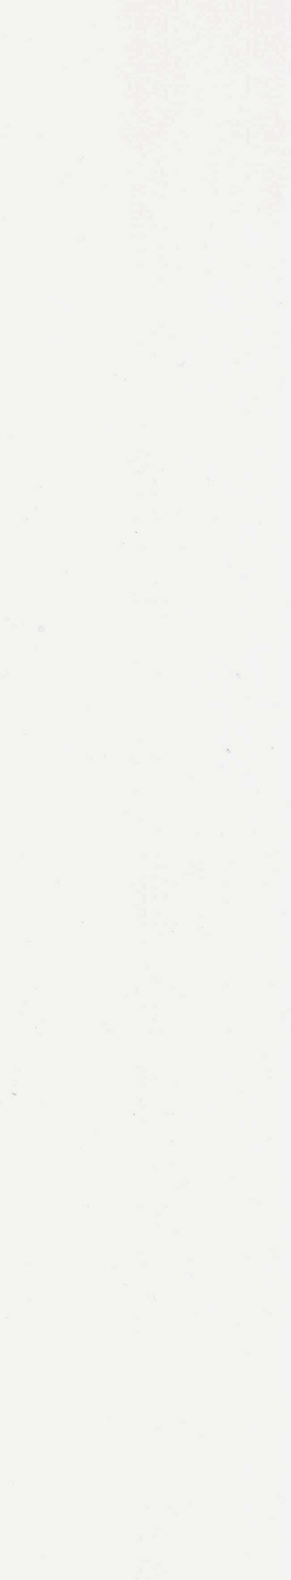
{"staining": {"intensity": "negative", "quantity": "none", "location": "none"}, "tissue": "cervix", "cell_type": "Glandular cells", "image_type": "normal", "snomed": [{"axis": "morphology", "description": "Normal tissue, NOS"}, {"axis": "topography", "description": "Cervix"}], "caption": "Immunohistochemistry (IHC) image of normal cervix: human cervix stained with DAB (3,3'-diaminobenzidine) exhibits no significant protein positivity in glandular cells. (DAB IHC with hematoxylin counter stain).", "gene": "NSDHL", "patient": {"sex": "female", "age": 53}}